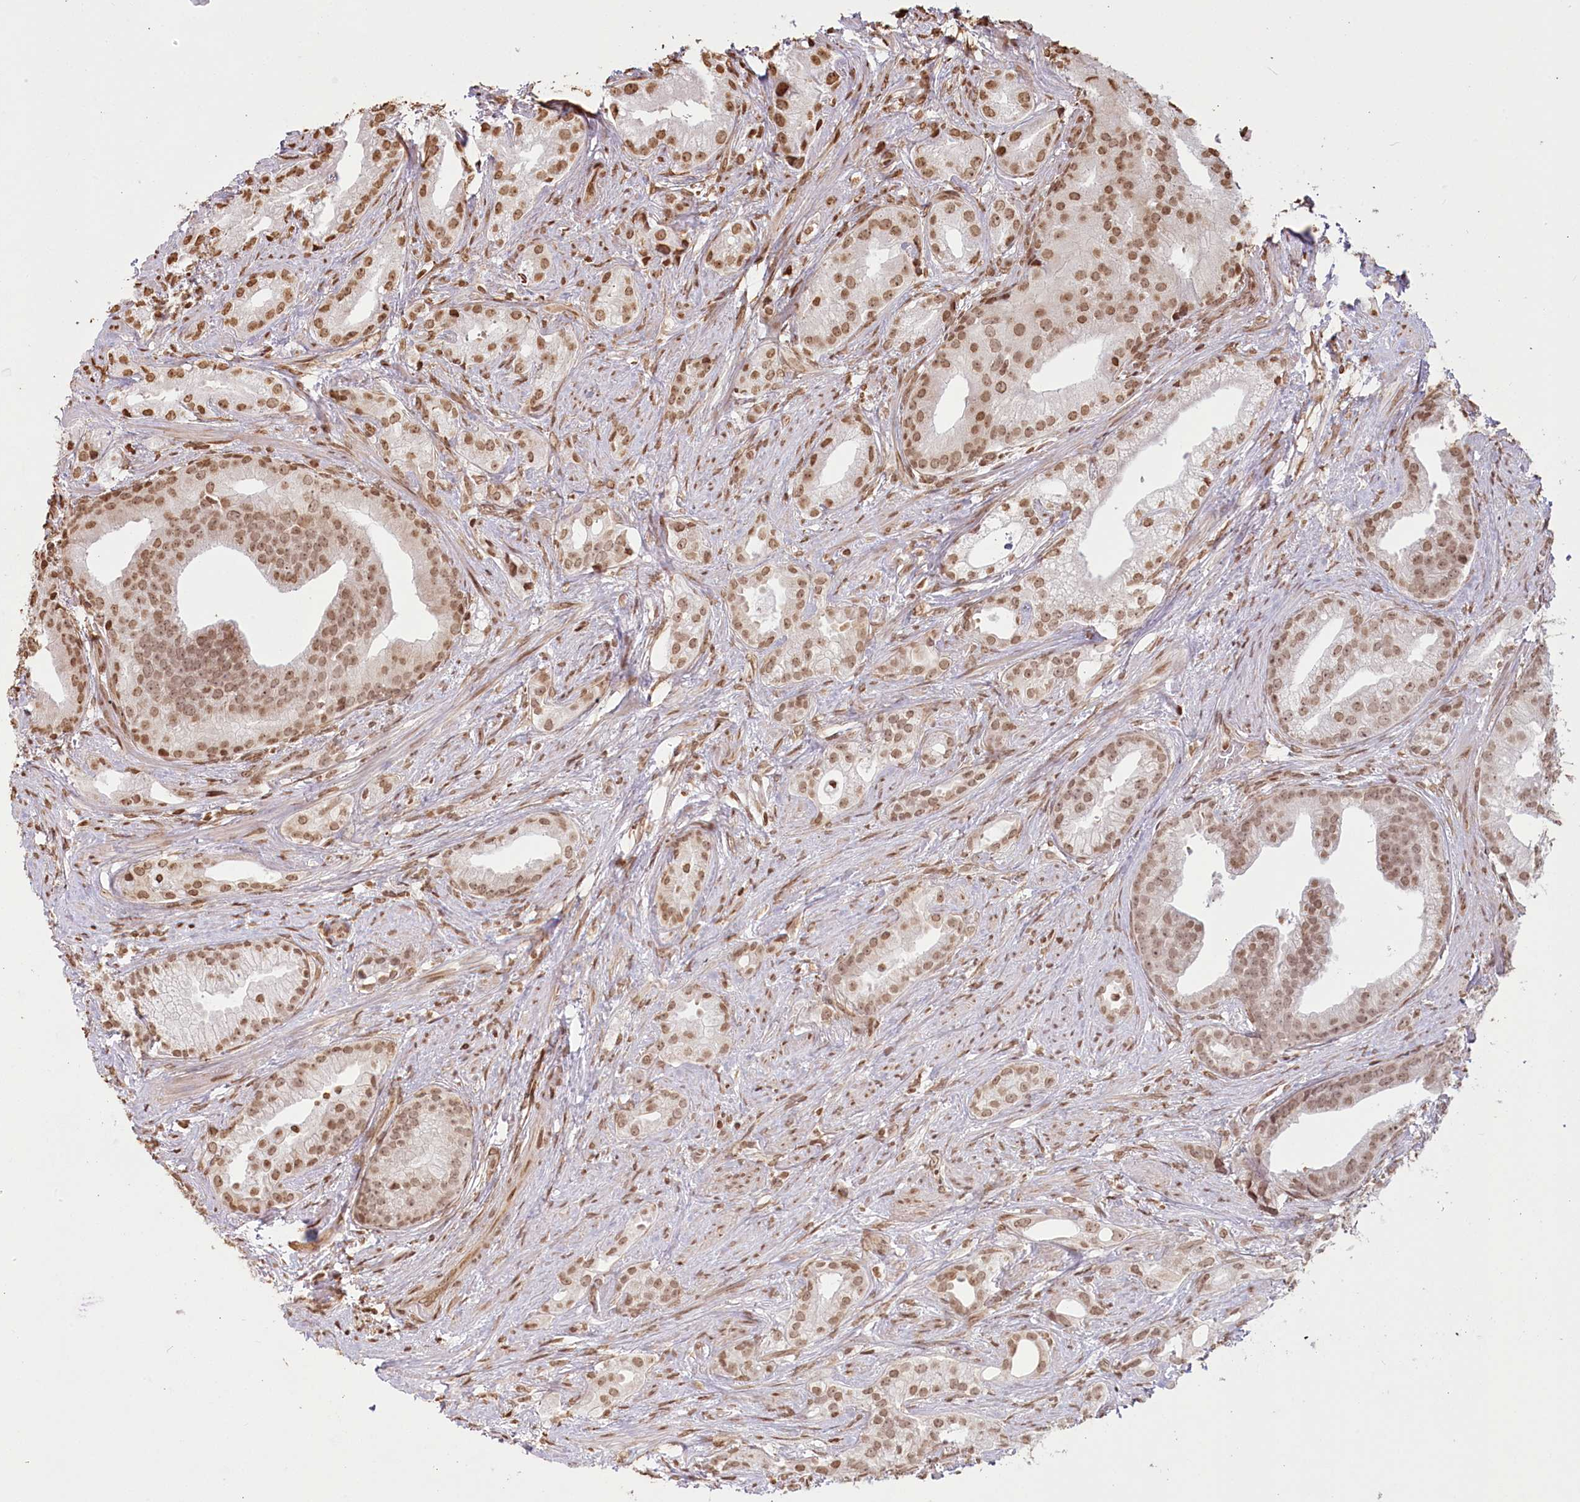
{"staining": {"intensity": "moderate", "quantity": ">75%", "location": "nuclear"}, "tissue": "prostate cancer", "cell_type": "Tumor cells", "image_type": "cancer", "snomed": [{"axis": "morphology", "description": "Adenocarcinoma, Low grade"}, {"axis": "topography", "description": "Prostate"}], "caption": "A micrograph showing moderate nuclear staining in about >75% of tumor cells in prostate cancer, as visualized by brown immunohistochemical staining.", "gene": "FAM13A", "patient": {"sex": "male", "age": 71}}